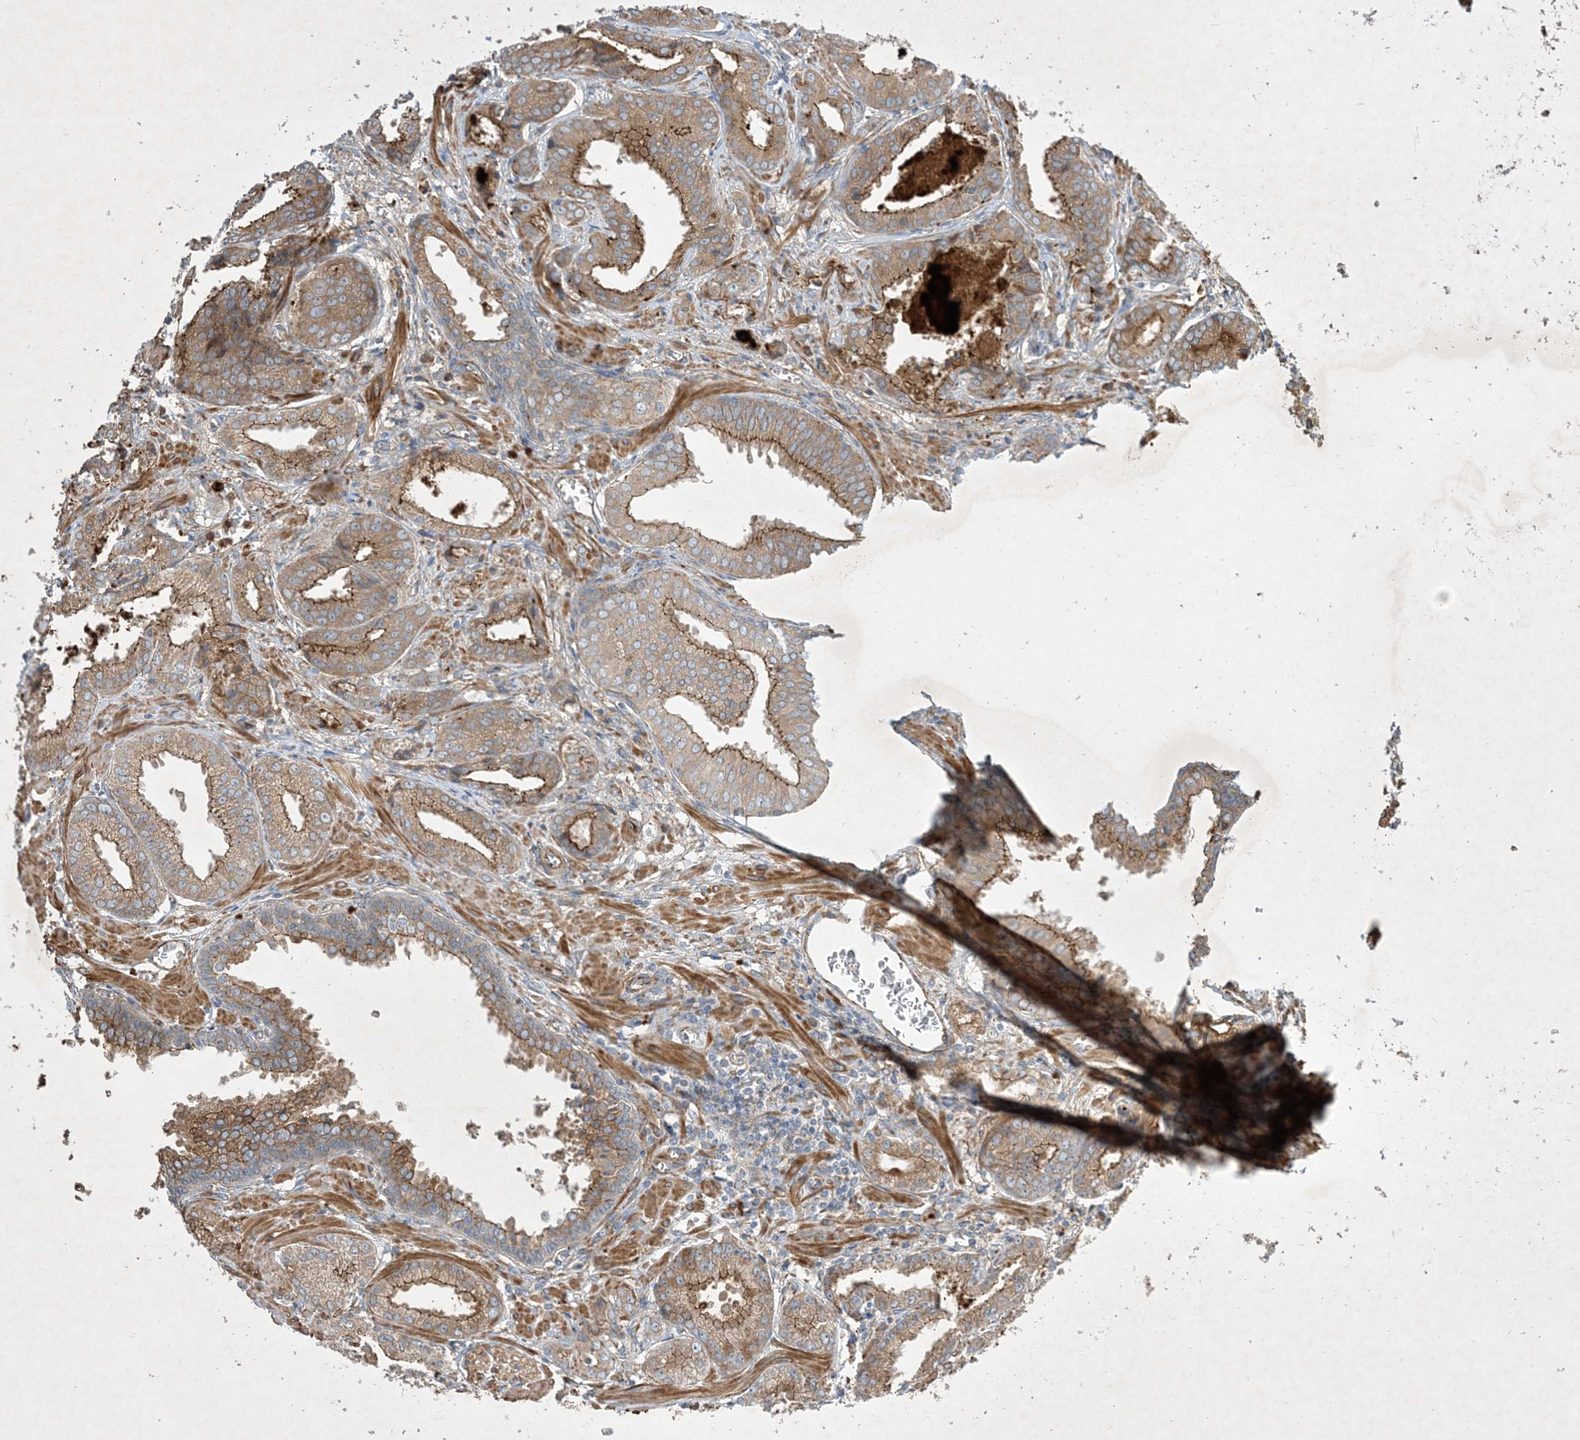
{"staining": {"intensity": "moderate", "quantity": ">75%", "location": "cytoplasmic/membranous"}, "tissue": "prostate cancer", "cell_type": "Tumor cells", "image_type": "cancer", "snomed": [{"axis": "morphology", "description": "Adenocarcinoma, Low grade"}, {"axis": "topography", "description": "Prostate"}], "caption": "DAB immunohistochemical staining of prostate low-grade adenocarcinoma reveals moderate cytoplasmic/membranous protein expression in approximately >75% of tumor cells. The staining was performed using DAB (3,3'-diaminobenzidine) to visualize the protein expression in brown, while the nuclei were stained in blue with hematoxylin (Magnification: 20x).", "gene": "OTOP1", "patient": {"sex": "male", "age": 67}}